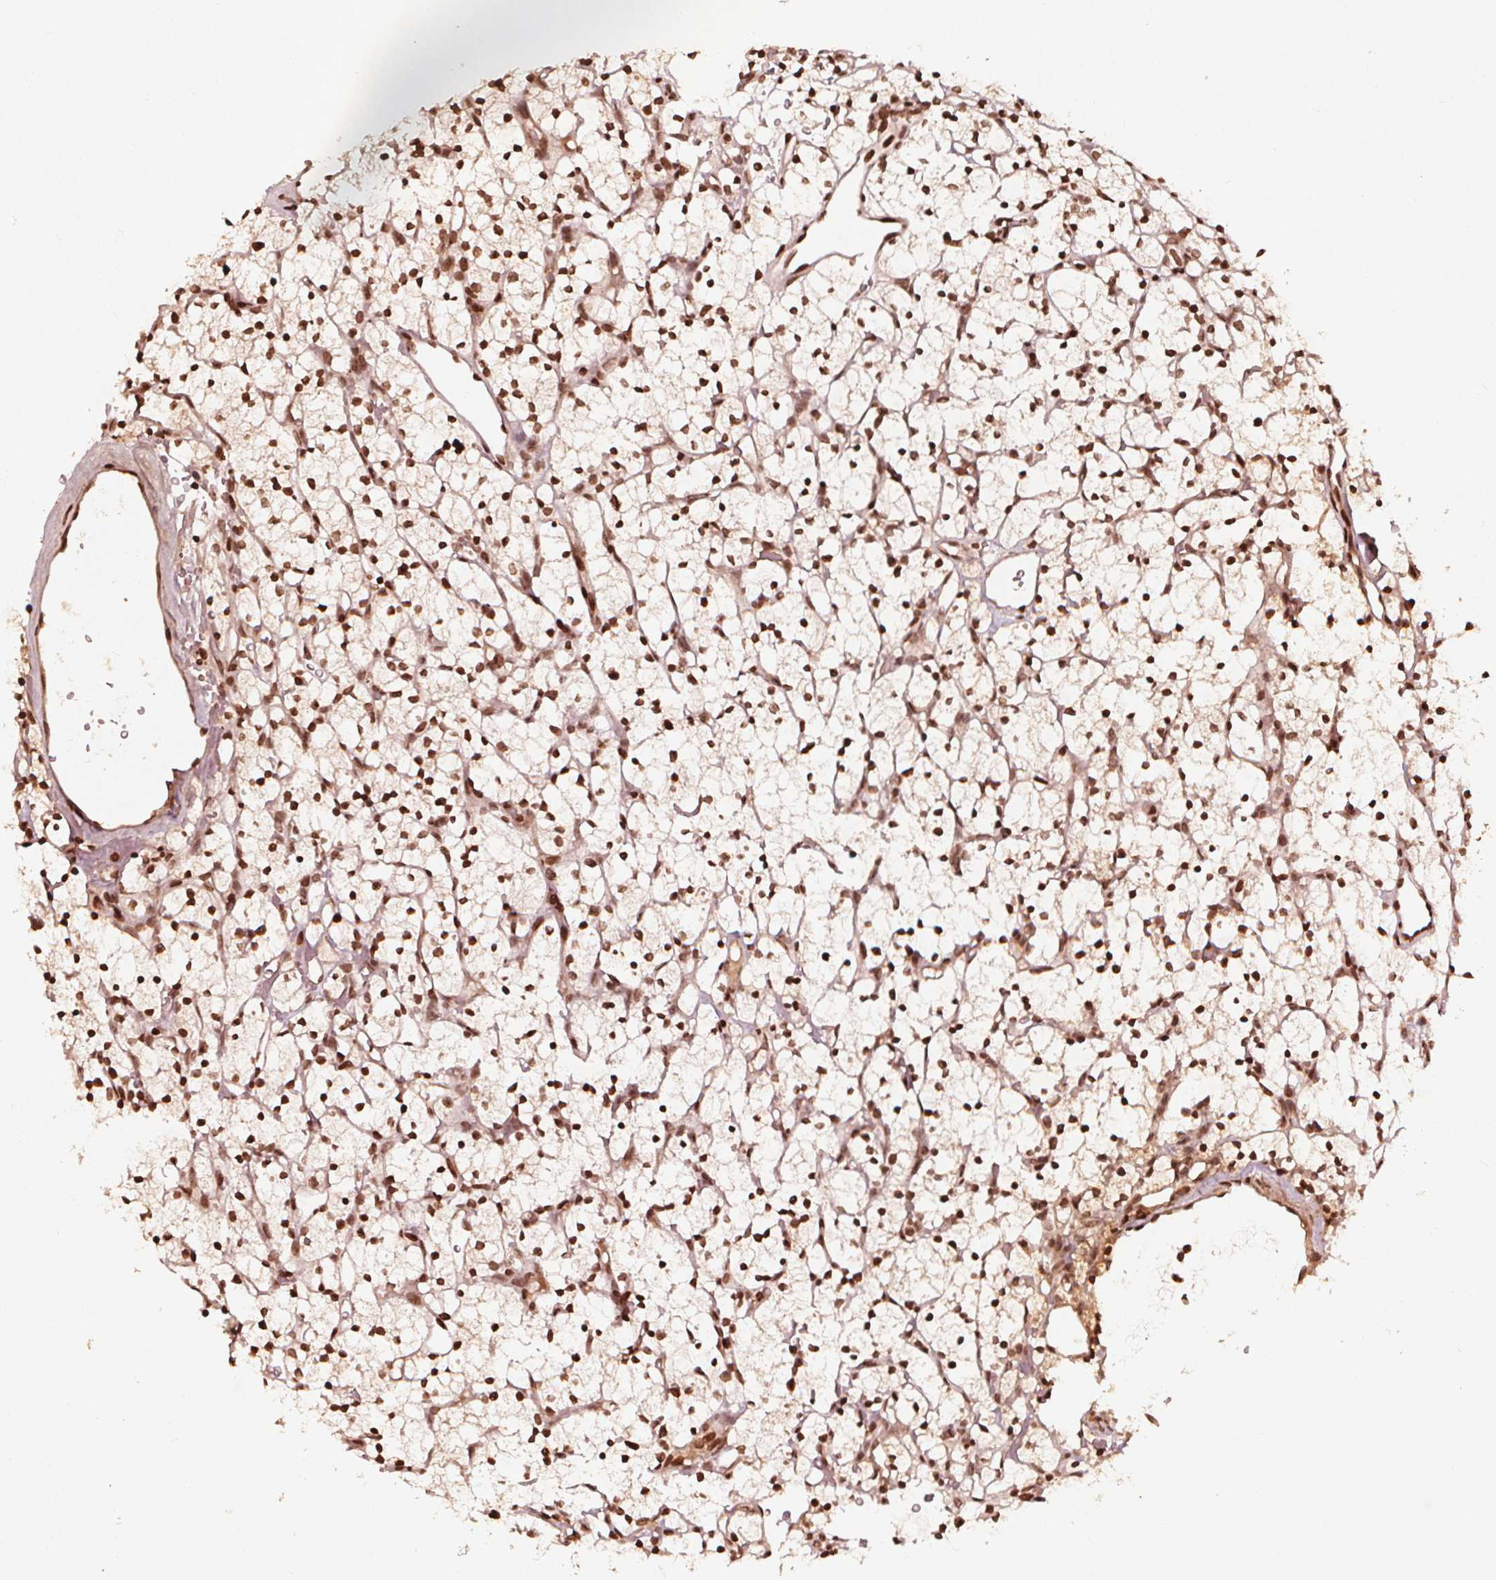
{"staining": {"intensity": "strong", "quantity": ">75%", "location": "nuclear"}, "tissue": "renal cancer", "cell_type": "Tumor cells", "image_type": "cancer", "snomed": [{"axis": "morphology", "description": "Adenocarcinoma, NOS"}, {"axis": "topography", "description": "Kidney"}], "caption": "High-magnification brightfield microscopy of renal cancer (adenocarcinoma) stained with DAB (brown) and counterstained with hematoxylin (blue). tumor cells exhibit strong nuclear positivity is identified in approximately>75% of cells.", "gene": "H3C14", "patient": {"sex": "female", "age": 64}}